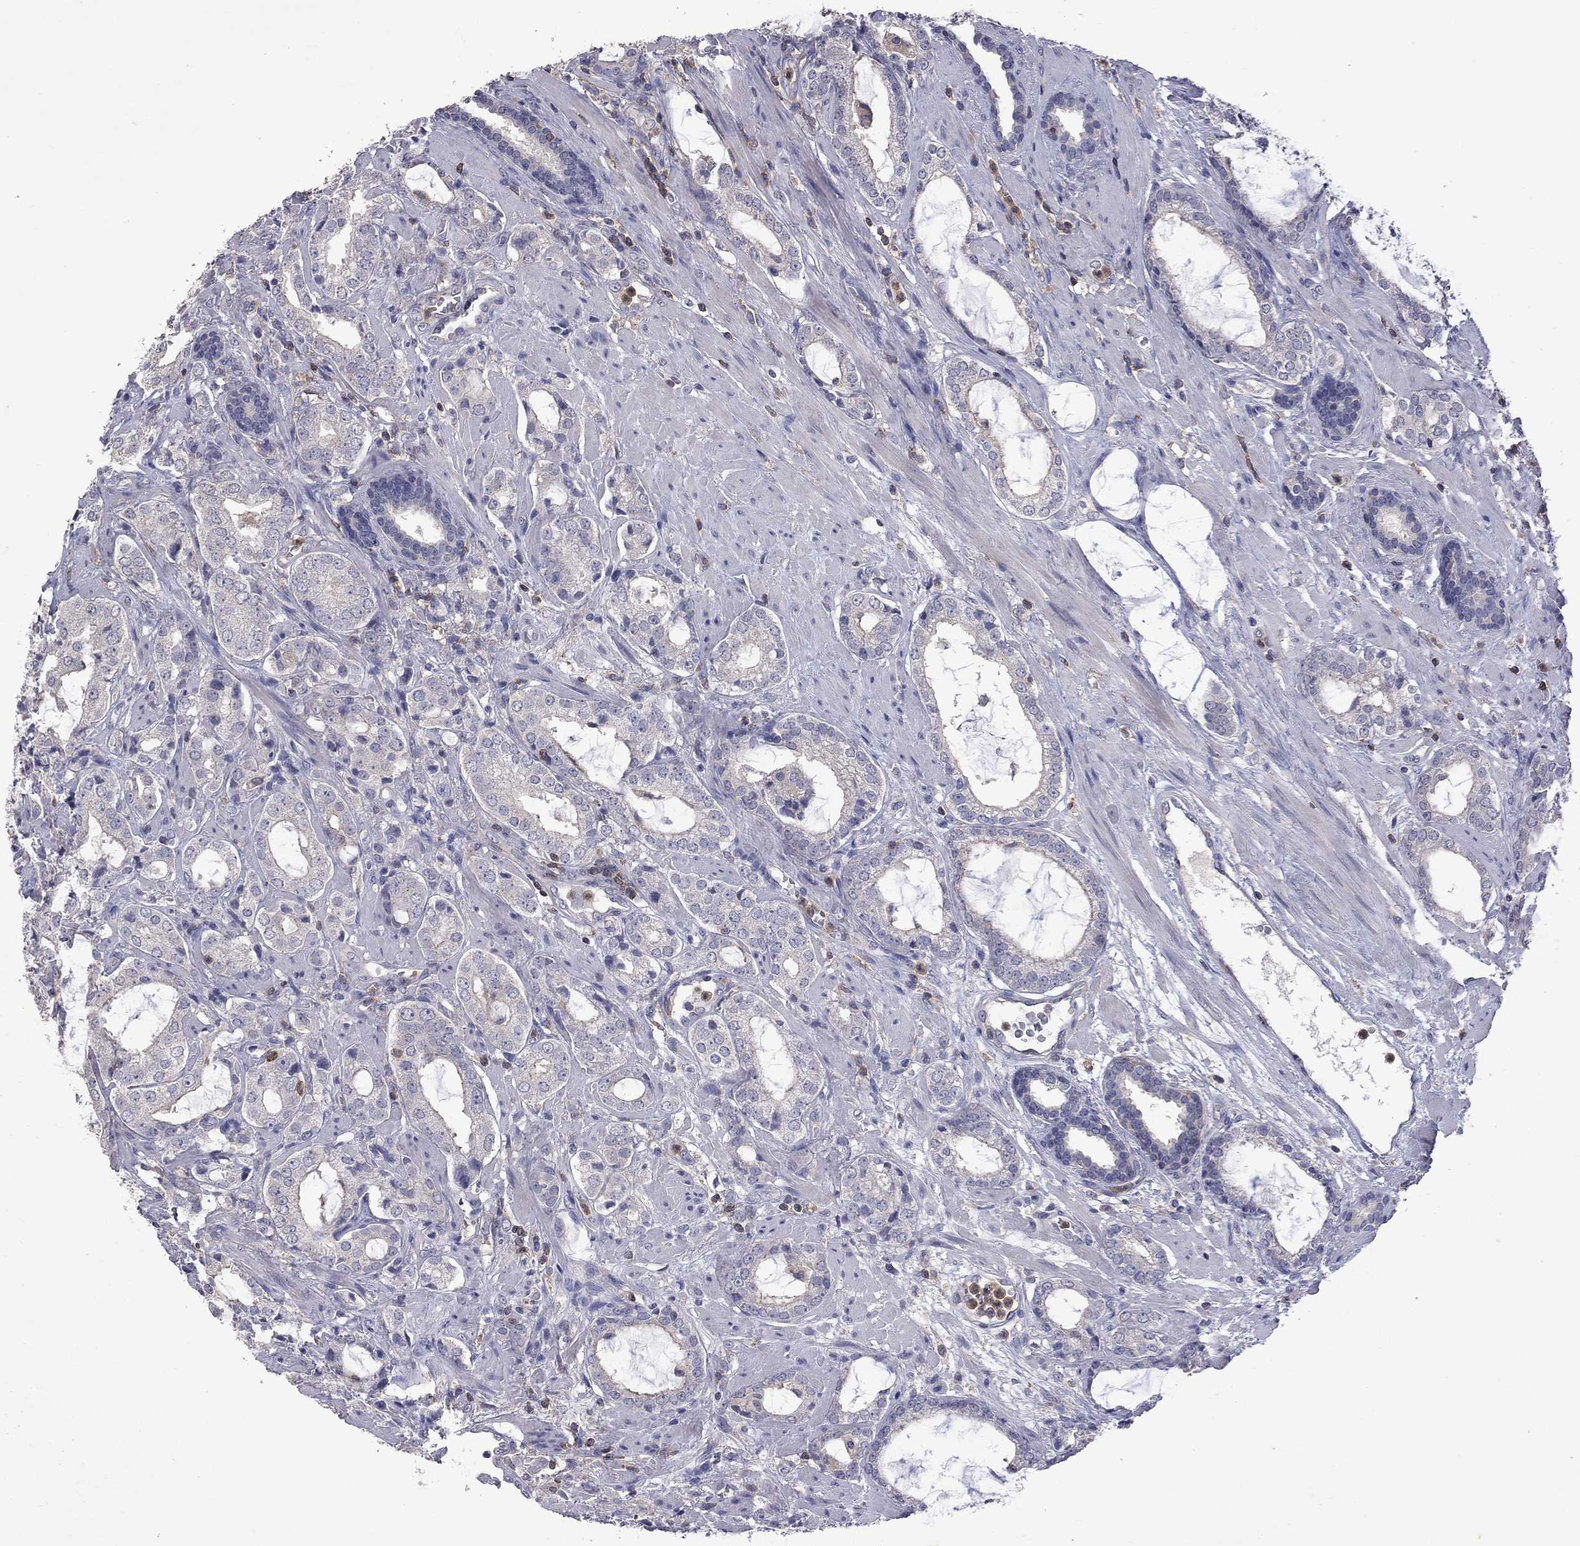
{"staining": {"intensity": "negative", "quantity": "none", "location": "none"}, "tissue": "prostate cancer", "cell_type": "Tumor cells", "image_type": "cancer", "snomed": [{"axis": "morphology", "description": "Adenocarcinoma, NOS"}, {"axis": "topography", "description": "Prostate"}], "caption": "Immunohistochemical staining of human prostate cancer exhibits no significant expression in tumor cells.", "gene": "IPCEF1", "patient": {"sex": "male", "age": 66}}